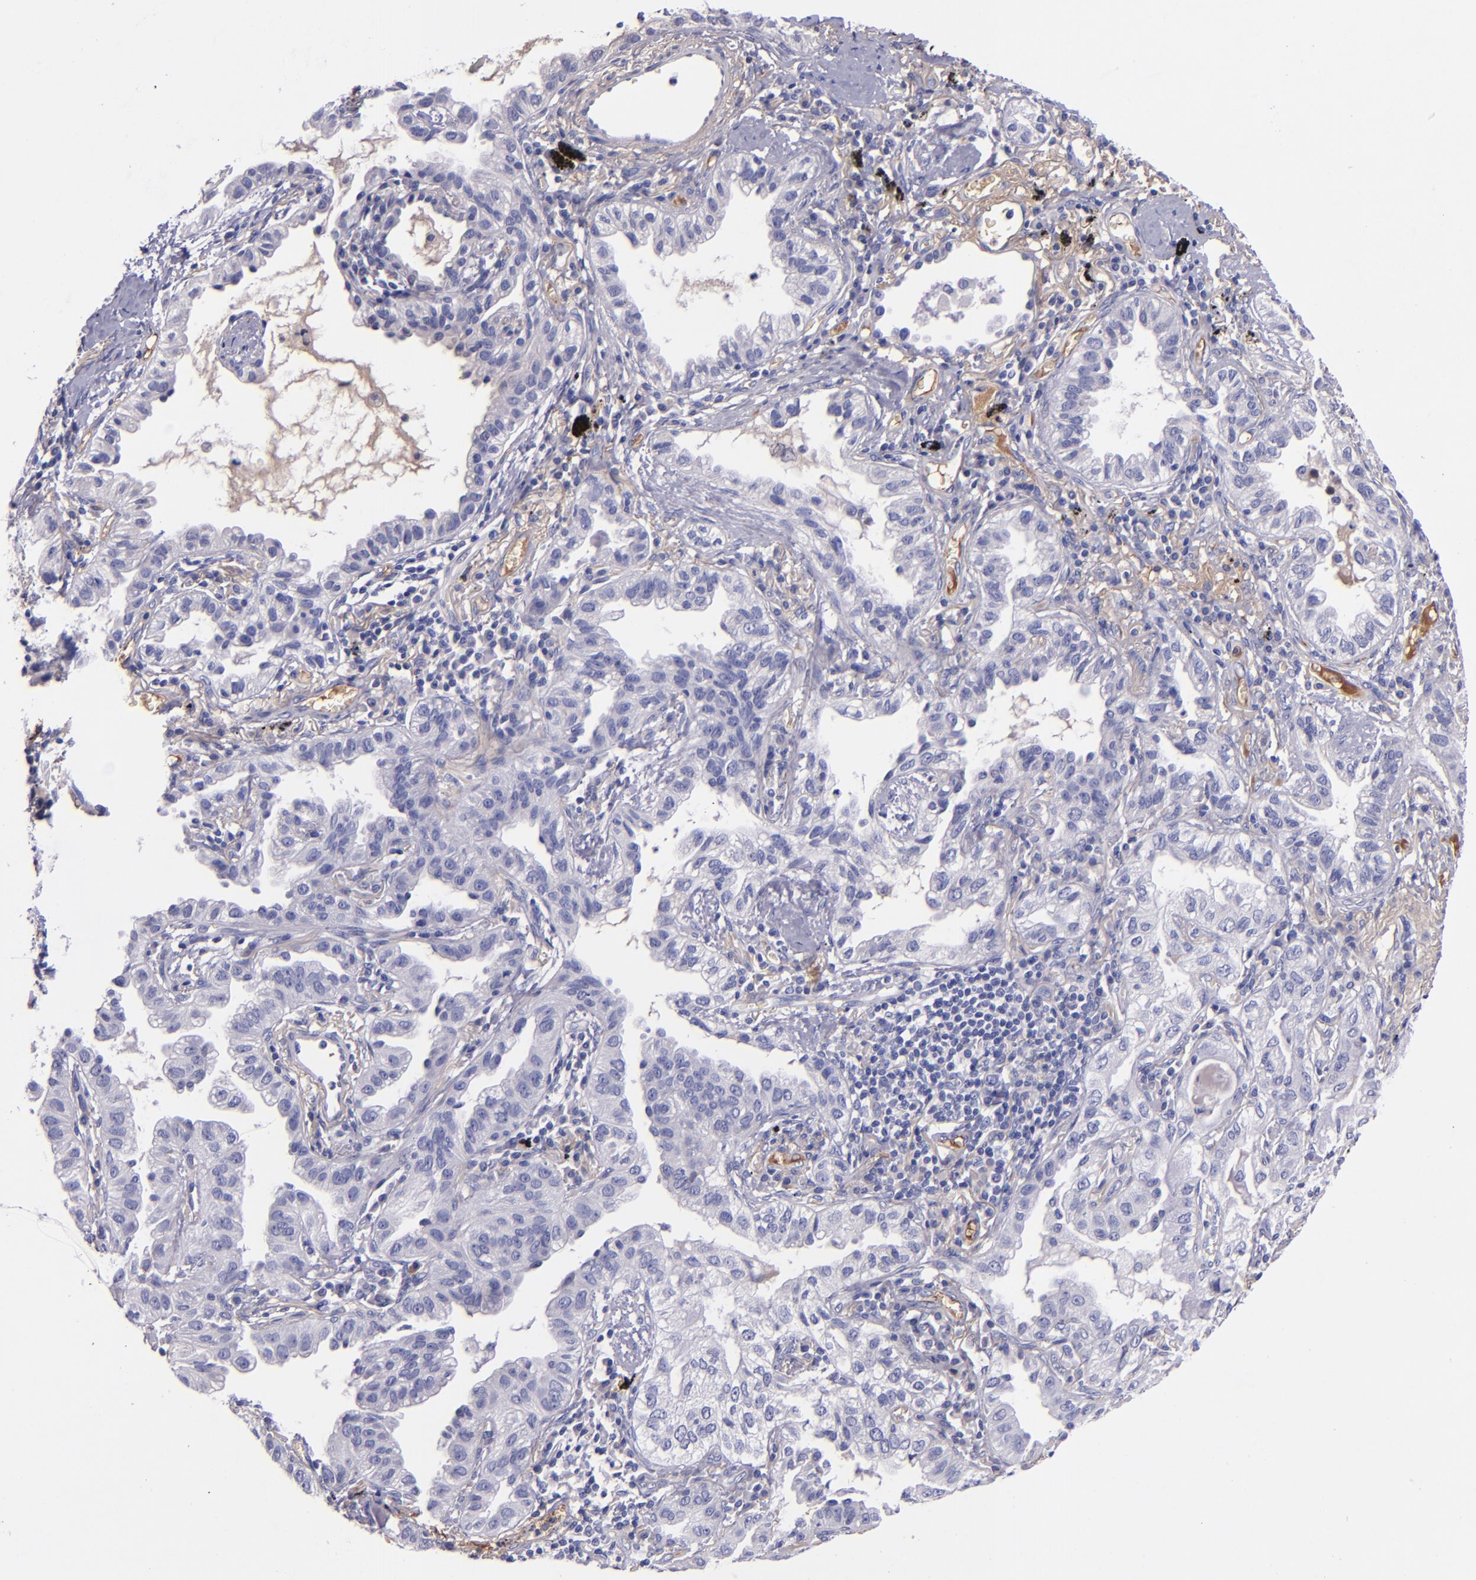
{"staining": {"intensity": "negative", "quantity": "none", "location": "none"}, "tissue": "lung cancer", "cell_type": "Tumor cells", "image_type": "cancer", "snomed": [{"axis": "morphology", "description": "Adenocarcinoma, NOS"}, {"axis": "topography", "description": "Lung"}], "caption": "Immunohistochemistry (IHC) histopathology image of neoplastic tissue: lung cancer (adenocarcinoma) stained with DAB (3,3'-diaminobenzidine) exhibits no significant protein staining in tumor cells. Brightfield microscopy of immunohistochemistry stained with DAB (3,3'-diaminobenzidine) (brown) and hematoxylin (blue), captured at high magnification.", "gene": "KNG1", "patient": {"sex": "female", "age": 50}}